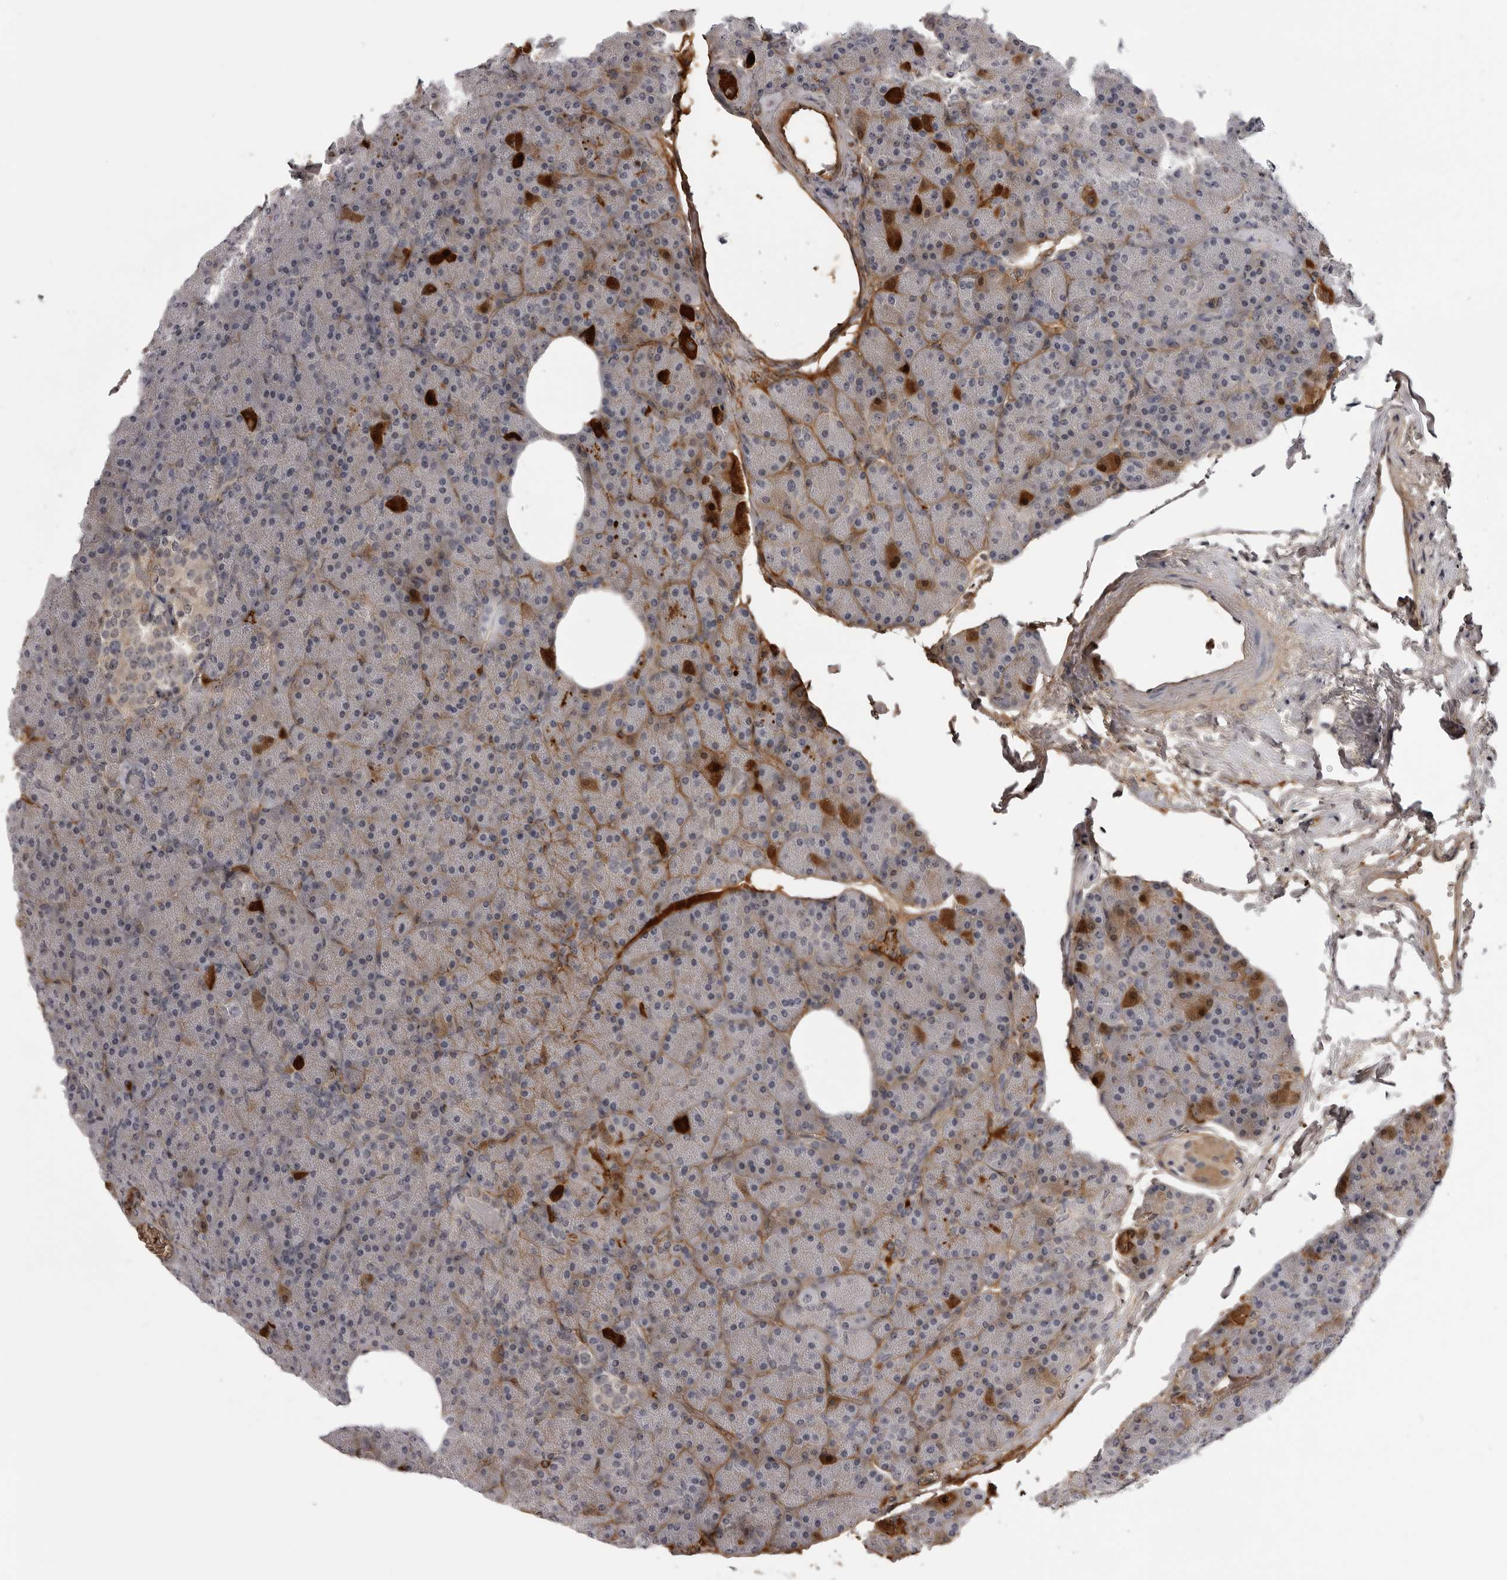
{"staining": {"intensity": "strong", "quantity": "<25%", "location": "cytoplasmic/membranous"}, "tissue": "pancreas", "cell_type": "Exocrine glandular cells", "image_type": "normal", "snomed": [{"axis": "morphology", "description": "Normal tissue, NOS"}, {"axis": "topography", "description": "Pancreas"}], "caption": "This micrograph displays IHC staining of benign human pancreas, with medium strong cytoplasmic/membranous positivity in about <25% of exocrine glandular cells.", "gene": "PLEKHF2", "patient": {"sex": "female", "age": 35}}